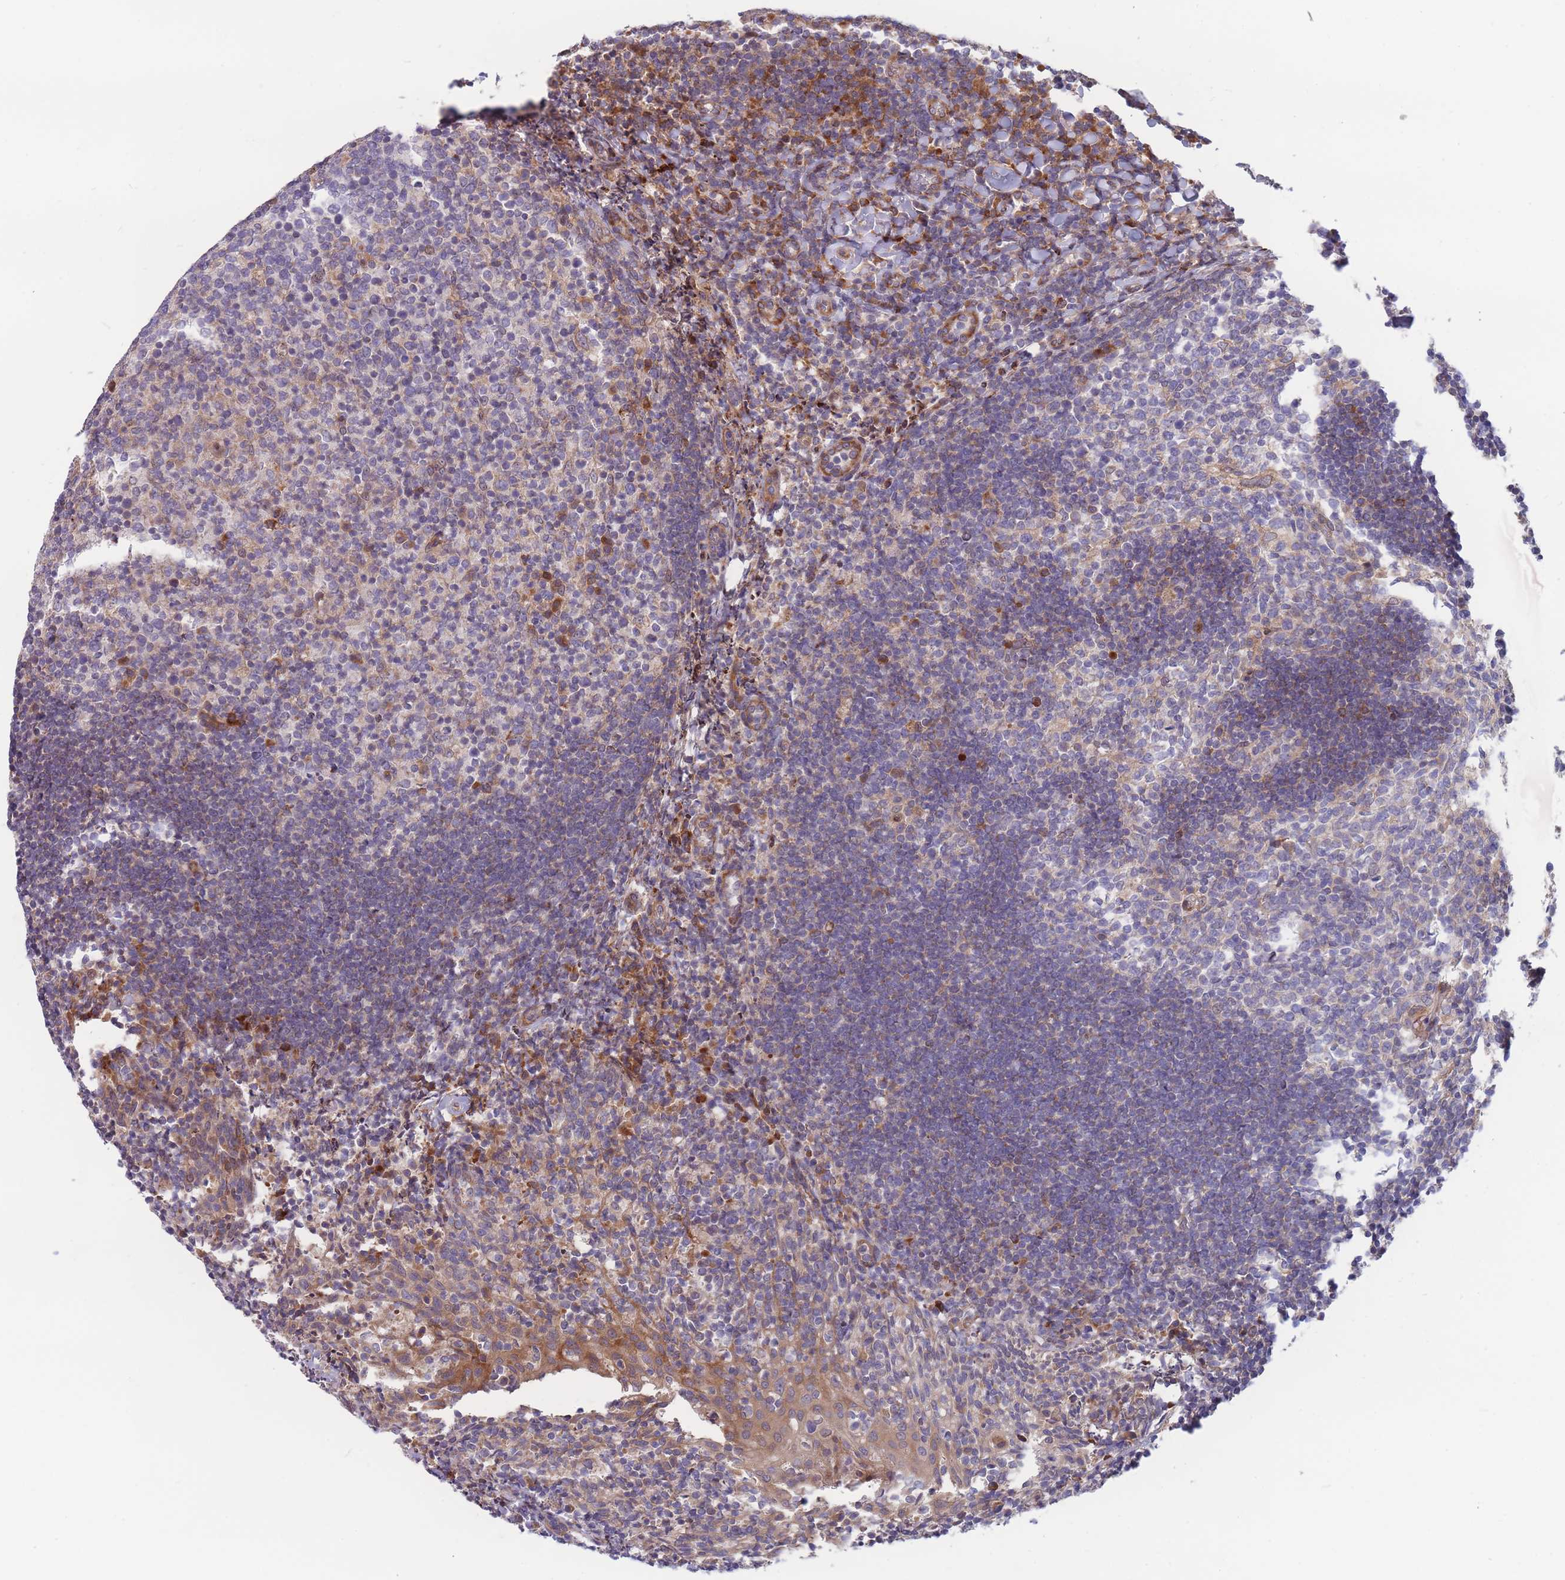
{"staining": {"intensity": "negative", "quantity": "none", "location": "none"}, "tissue": "tonsil", "cell_type": "Germinal center cells", "image_type": "normal", "snomed": [{"axis": "morphology", "description": "Normal tissue, NOS"}, {"axis": "topography", "description": "Tonsil"}], "caption": "Protein analysis of benign tonsil exhibits no significant staining in germinal center cells. (Stains: DAB immunohistochemistry (IHC) with hematoxylin counter stain, Microscopy: brightfield microscopy at high magnification).", "gene": "TMEM131L", "patient": {"sex": "female", "age": 10}}